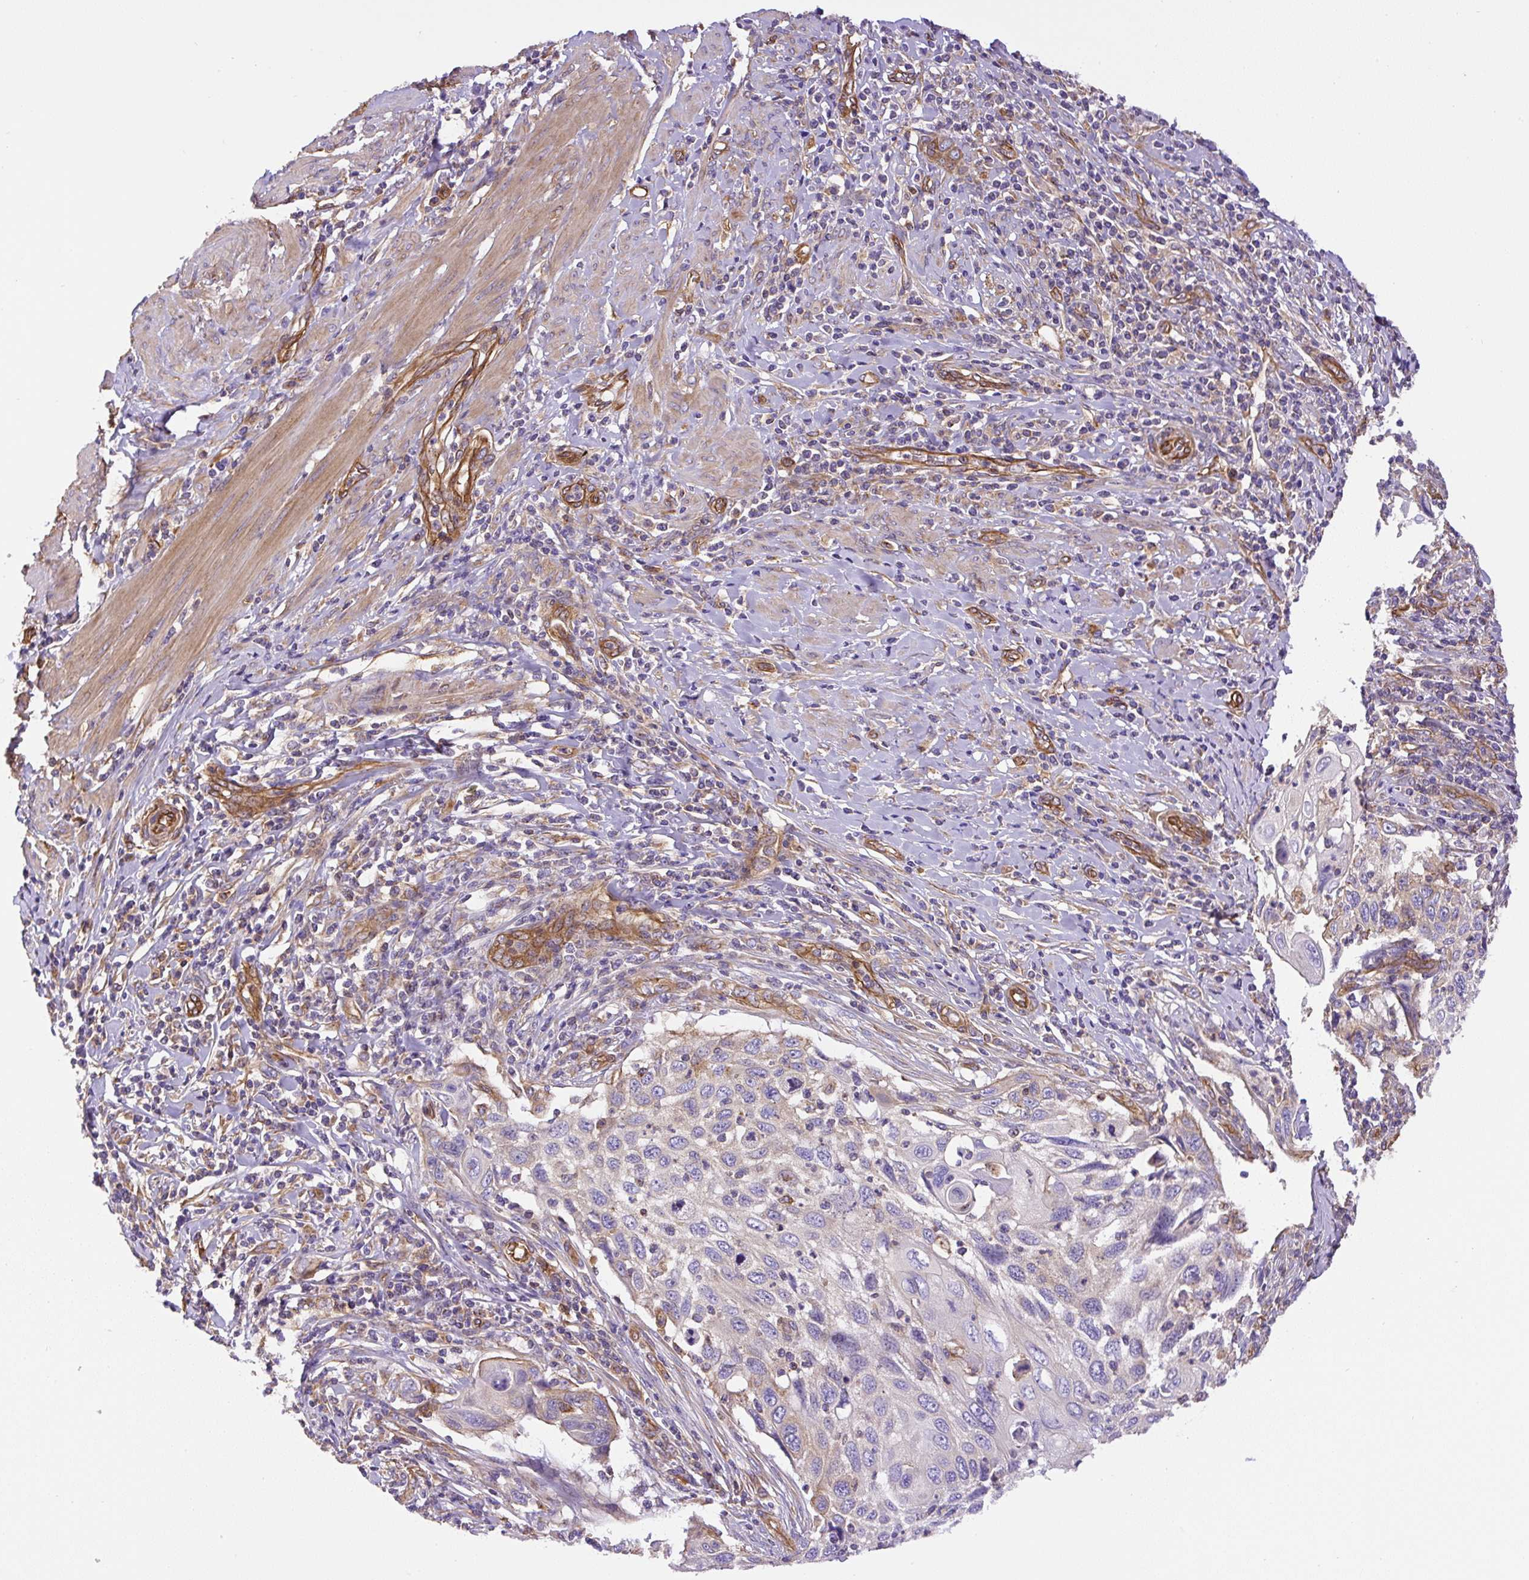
{"staining": {"intensity": "negative", "quantity": "none", "location": "none"}, "tissue": "cervical cancer", "cell_type": "Tumor cells", "image_type": "cancer", "snomed": [{"axis": "morphology", "description": "Squamous cell carcinoma, NOS"}, {"axis": "topography", "description": "Cervix"}], "caption": "IHC image of neoplastic tissue: human squamous cell carcinoma (cervical) stained with DAB (3,3'-diaminobenzidine) exhibits no significant protein positivity in tumor cells.", "gene": "DCTN1", "patient": {"sex": "female", "age": 70}}